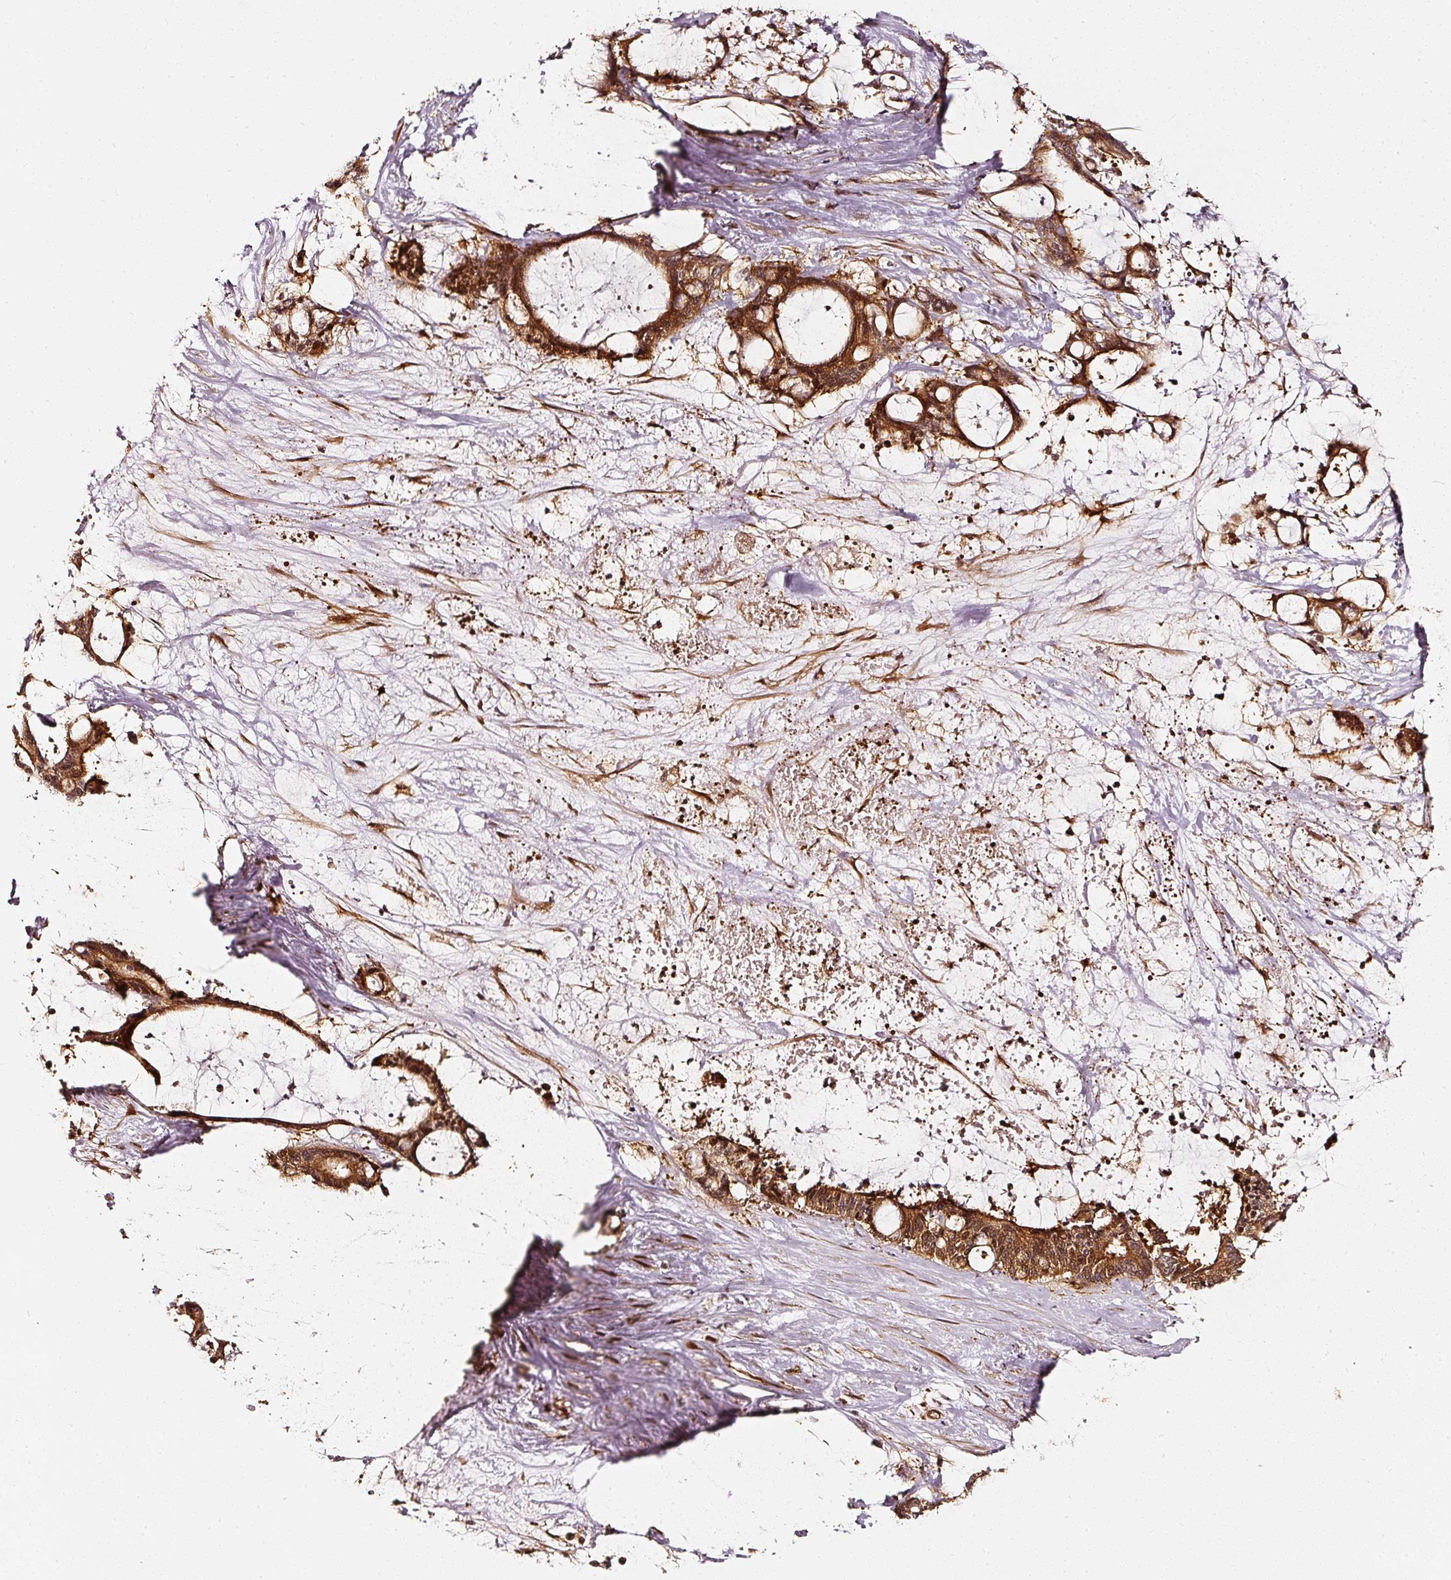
{"staining": {"intensity": "strong", "quantity": ">75%", "location": "cytoplasmic/membranous,nuclear"}, "tissue": "liver cancer", "cell_type": "Tumor cells", "image_type": "cancer", "snomed": [{"axis": "morphology", "description": "Normal tissue, NOS"}, {"axis": "morphology", "description": "Cholangiocarcinoma"}, {"axis": "topography", "description": "Liver"}, {"axis": "topography", "description": "Peripheral nerve tissue"}], "caption": "Cholangiocarcinoma (liver) stained with immunohistochemistry reveals strong cytoplasmic/membranous and nuclear positivity in about >75% of tumor cells. The staining was performed using DAB (3,3'-diaminobenzidine), with brown indicating positive protein expression. Nuclei are stained blue with hematoxylin.", "gene": "ASMTL", "patient": {"sex": "female", "age": 73}}